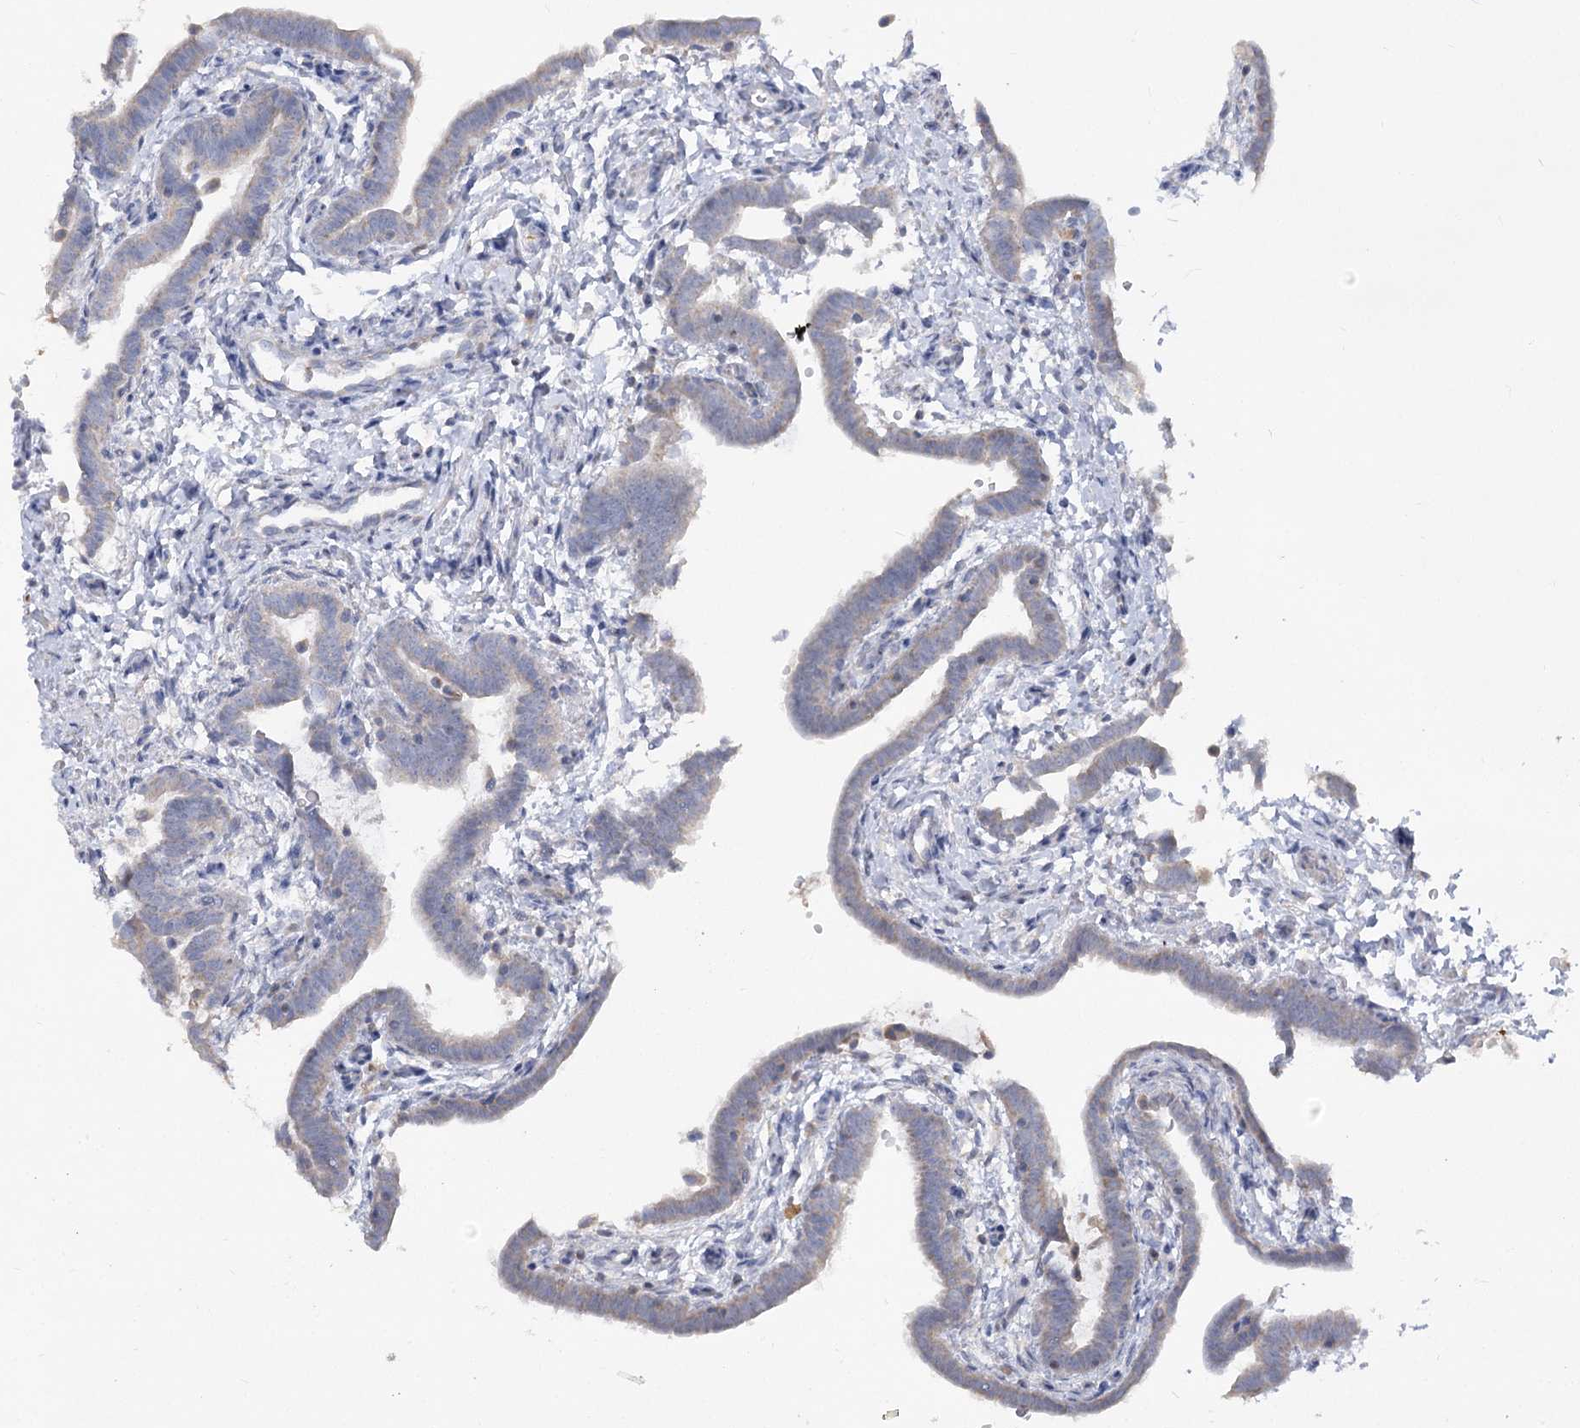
{"staining": {"intensity": "weak", "quantity": "25%-75%", "location": "cytoplasmic/membranous"}, "tissue": "fallopian tube", "cell_type": "Glandular cells", "image_type": "normal", "snomed": [{"axis": "morphology", "description": "Normal tissue, NOS"}, {"axis": "topography", "description": "Fallopian tube"}], "caption": "Human fallopian tube stained for a protein (brown) exhibits weak cytoplasmic/membranous positive expression in approximately 25%-75% of glandular cells.", "gene": "TMEM187", "patient": {"sex": "female", "age": 36}}